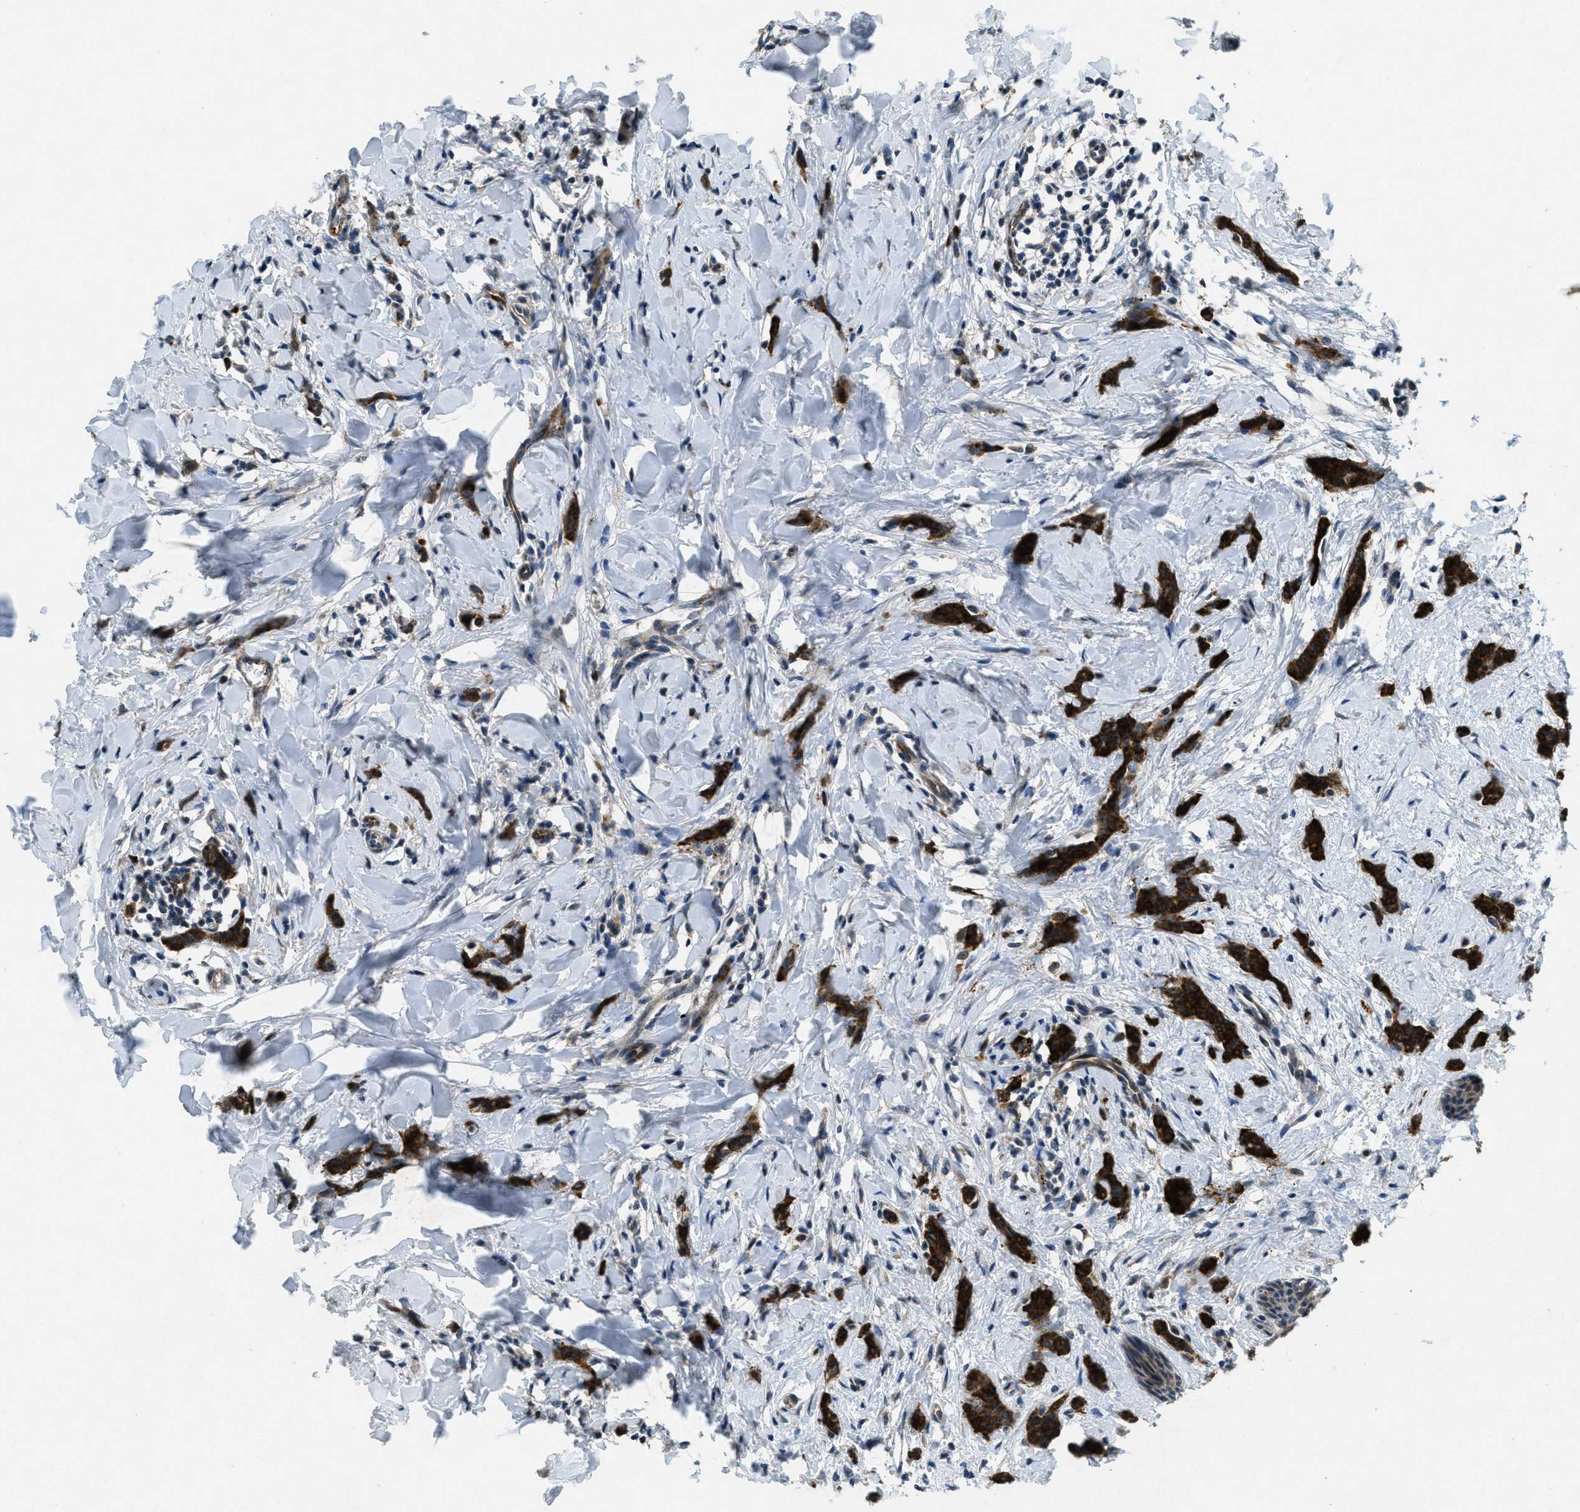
{"staining": {"intensity": "strong", "quantity": ">75%", "location": "cytoplasmic/membranous"}, "tissue": "breast cancer", "cell_type": "Tumor cells", "image_type": "cancer", "snomed": [{"axis": "morphology", "description": "Lobular carcinoma"}, {"axis": "topography", "description": "Skin"}, {"axis": "topography", "description": "Breast"}], "caption": "Protein positivity by immunohistochemistry (IHC) reveals strong cytoplasmic/membranous staining in about >75% of tumor cells in breast cancer (lobular carcinoma).", "gene": "RAB3D", "patient": {"sex": "female", "age": 46}}